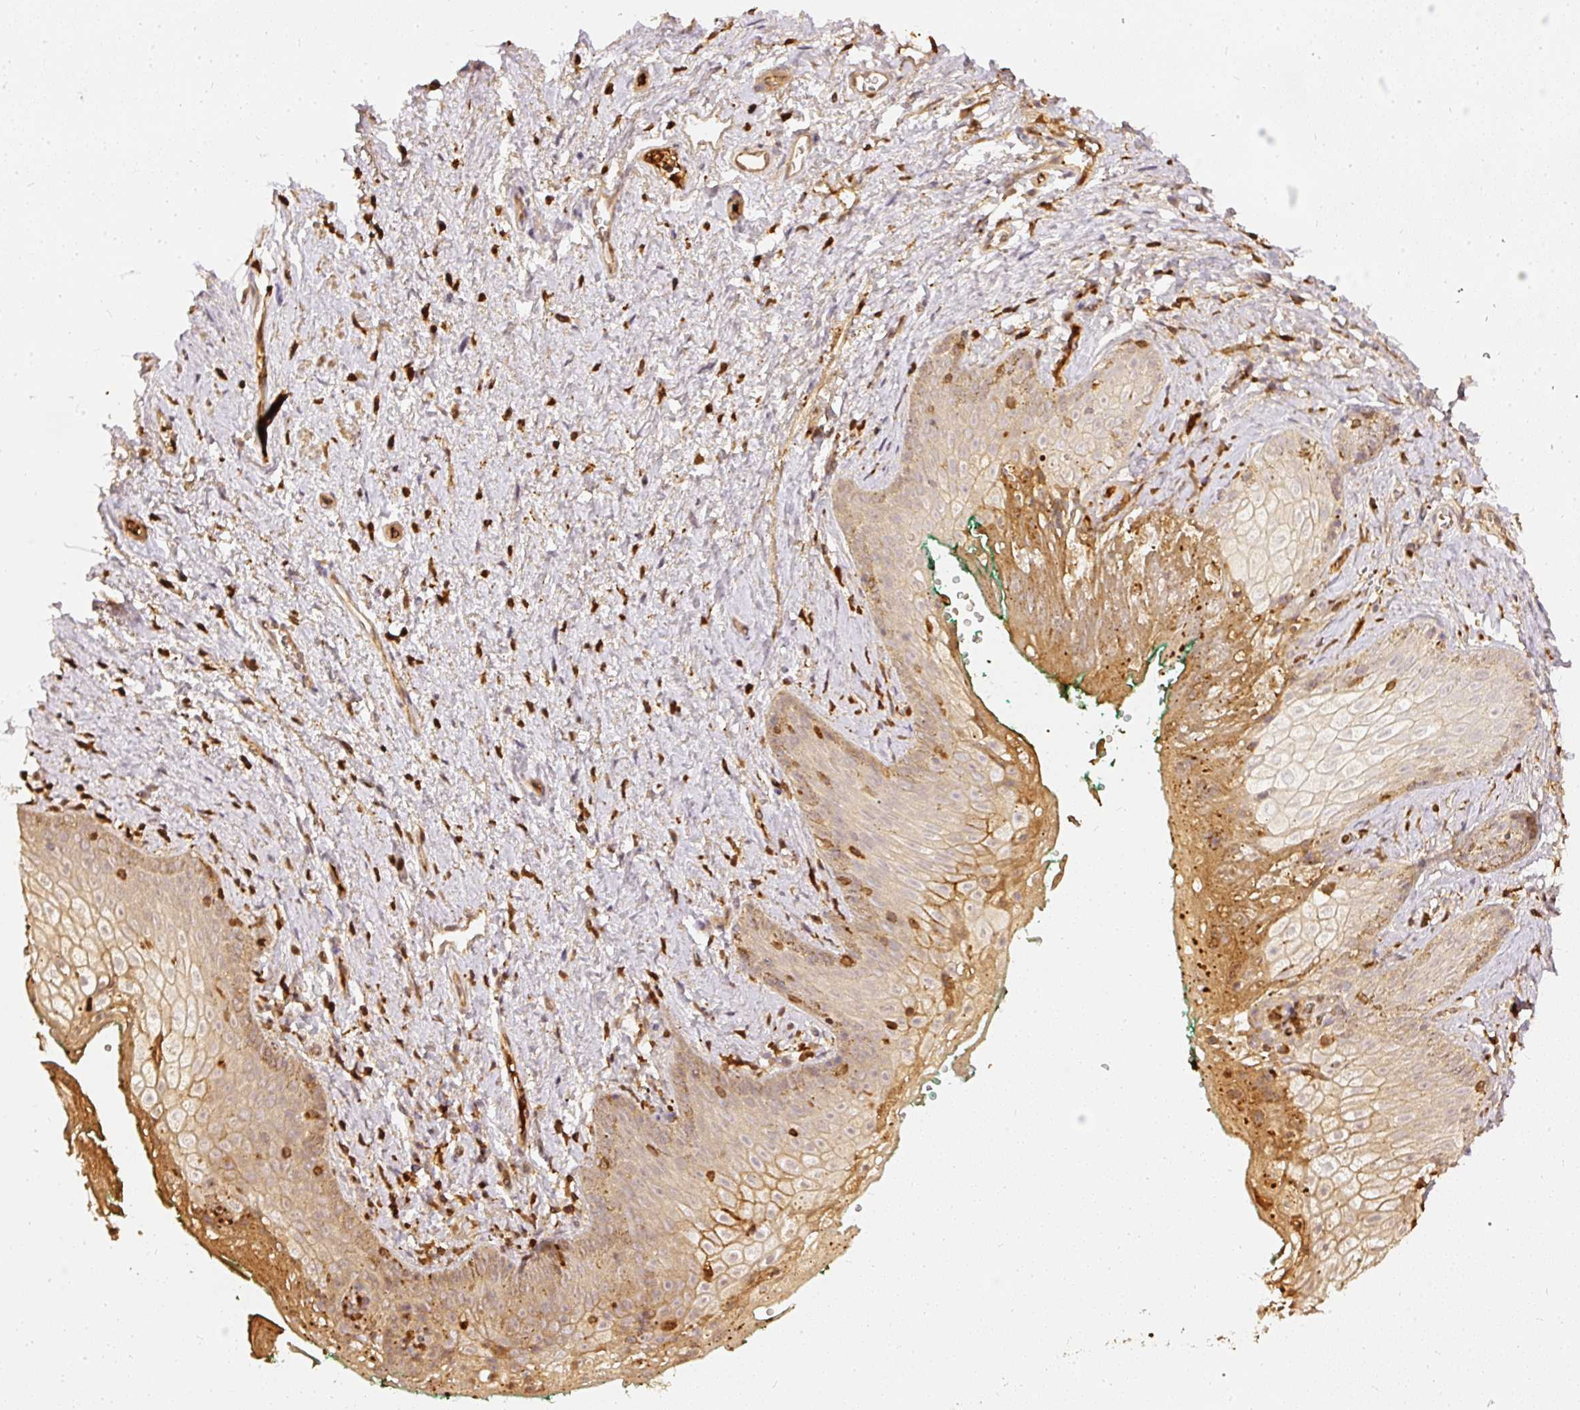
{"staining": {"intensity": "moderate", "quantity": "25%-75%", "location": "cytoplasmic/membranous"}, "tissue": "vagina", "cell_type": "Squamous epithelial cells", "image_type": "normal", "snomed": [{"axis": "morphology", "description": "Normal tissue, NOS"}, {"axis": "topography", "description": "Vulva"}, {"axis": "topography", "description": "Vagina"}, {"axis": "topography", "description": "Peripheral nerve tissue"}], "caption": "An immunohistochemistry (IHC) image of unremarkable tissue is shown. Protein staining in brown shows moderate cytoplasmic/membranous positivity in vagina within squamous epithelial cells. Using DAB (brown) and hematoxylin (blue) stains, captured at high magnification using brightfield microscopy.", "gene": "PFN1", "patient": {"sex": "female", "age": 66}}